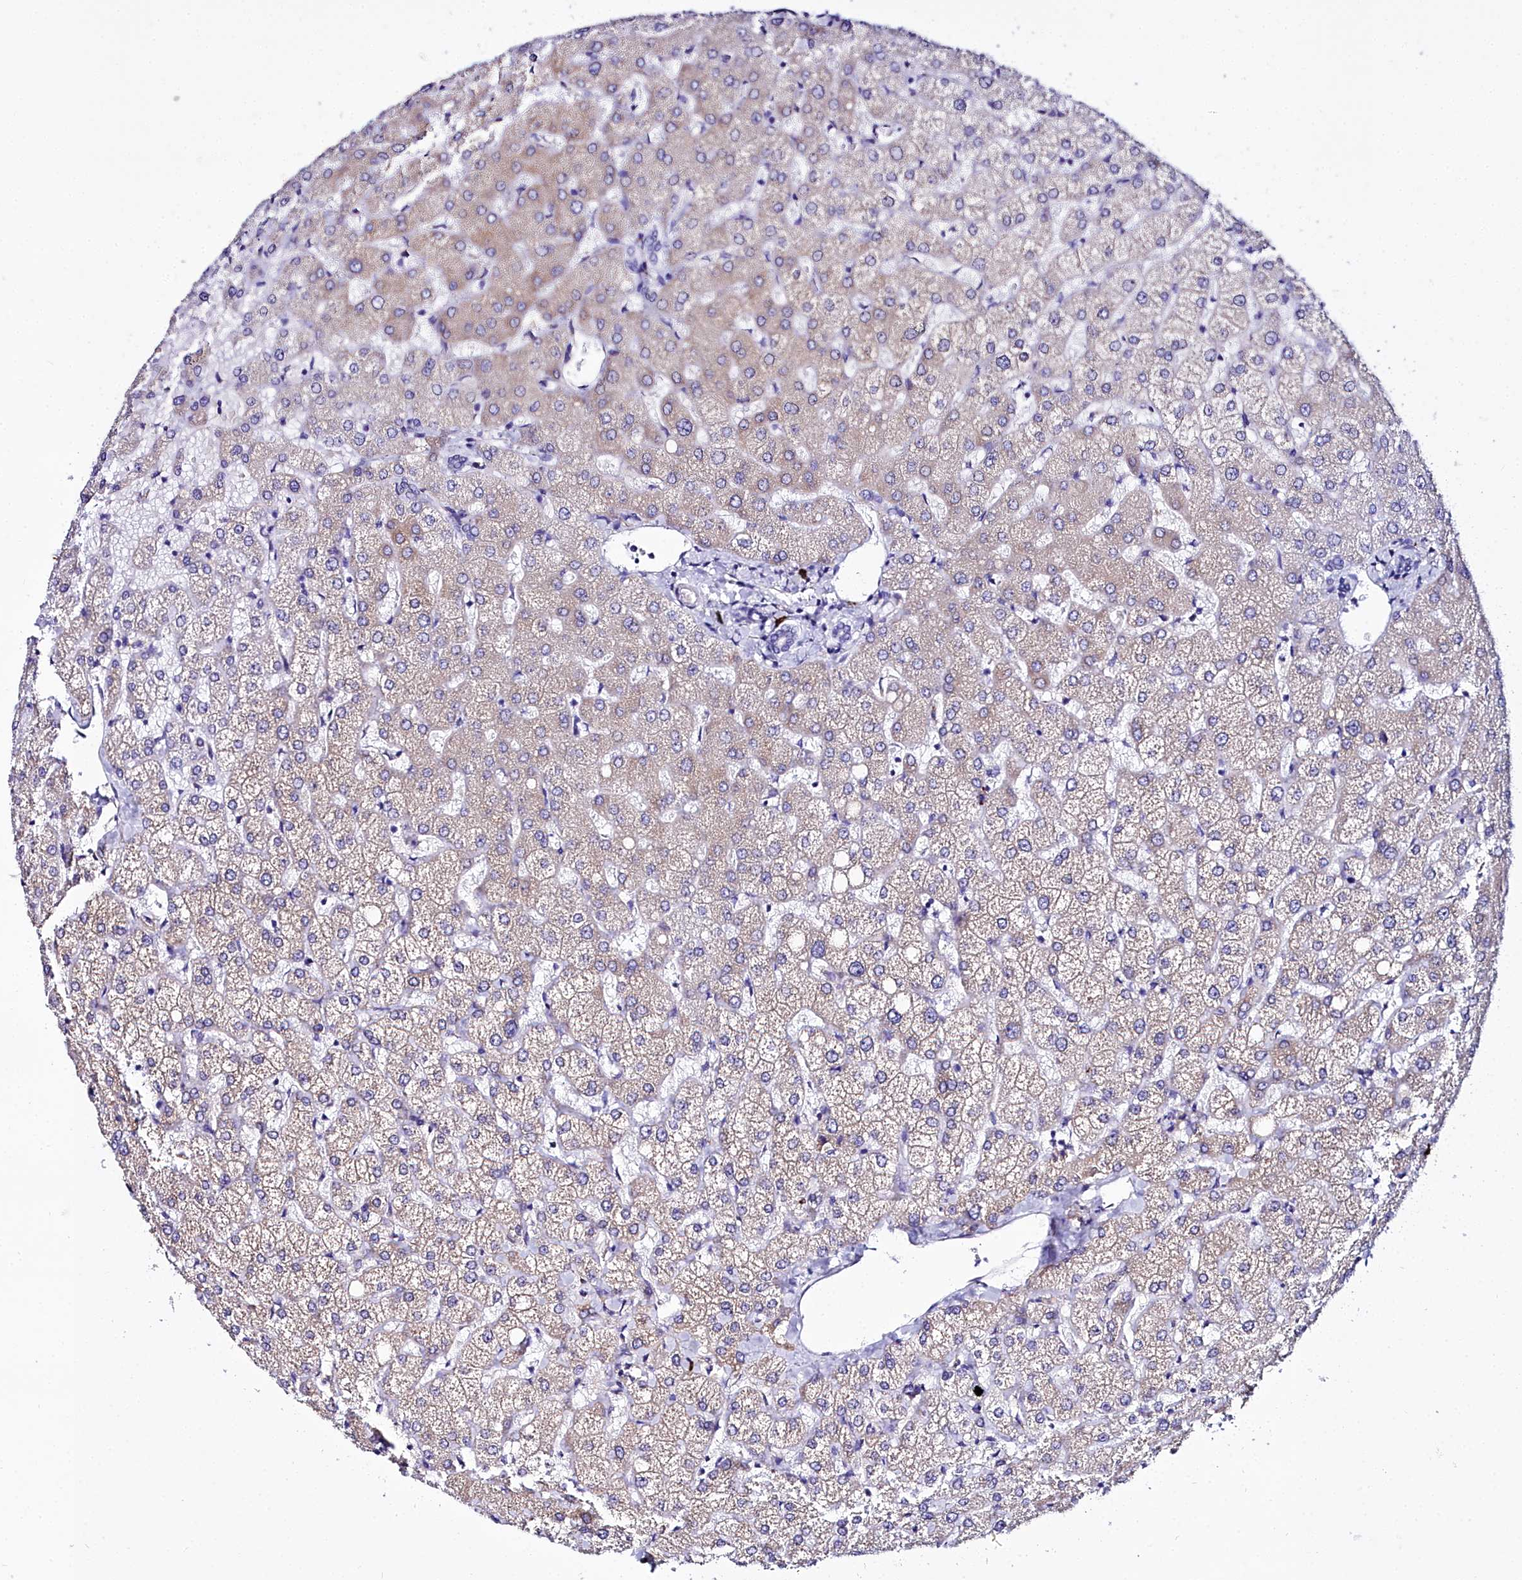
{"staining": {"intensity": "negative", "quantity": "none", "location": "none"}, "tissue": "liver", "cell_type": "Cholangiocytes", "image_type": "normal", "snomed": [{"axis": "morphology", "description": "Normal tissue, NOS"}, {"axis": "topography", "description": "Liver"}], "caption": "Cholangiocytes are negative for protein expression in unremarkable human liver. Nuclei are stained in blue.", "gene": "TXNDC5", "patient": {"sex": "female", "age": 54}}